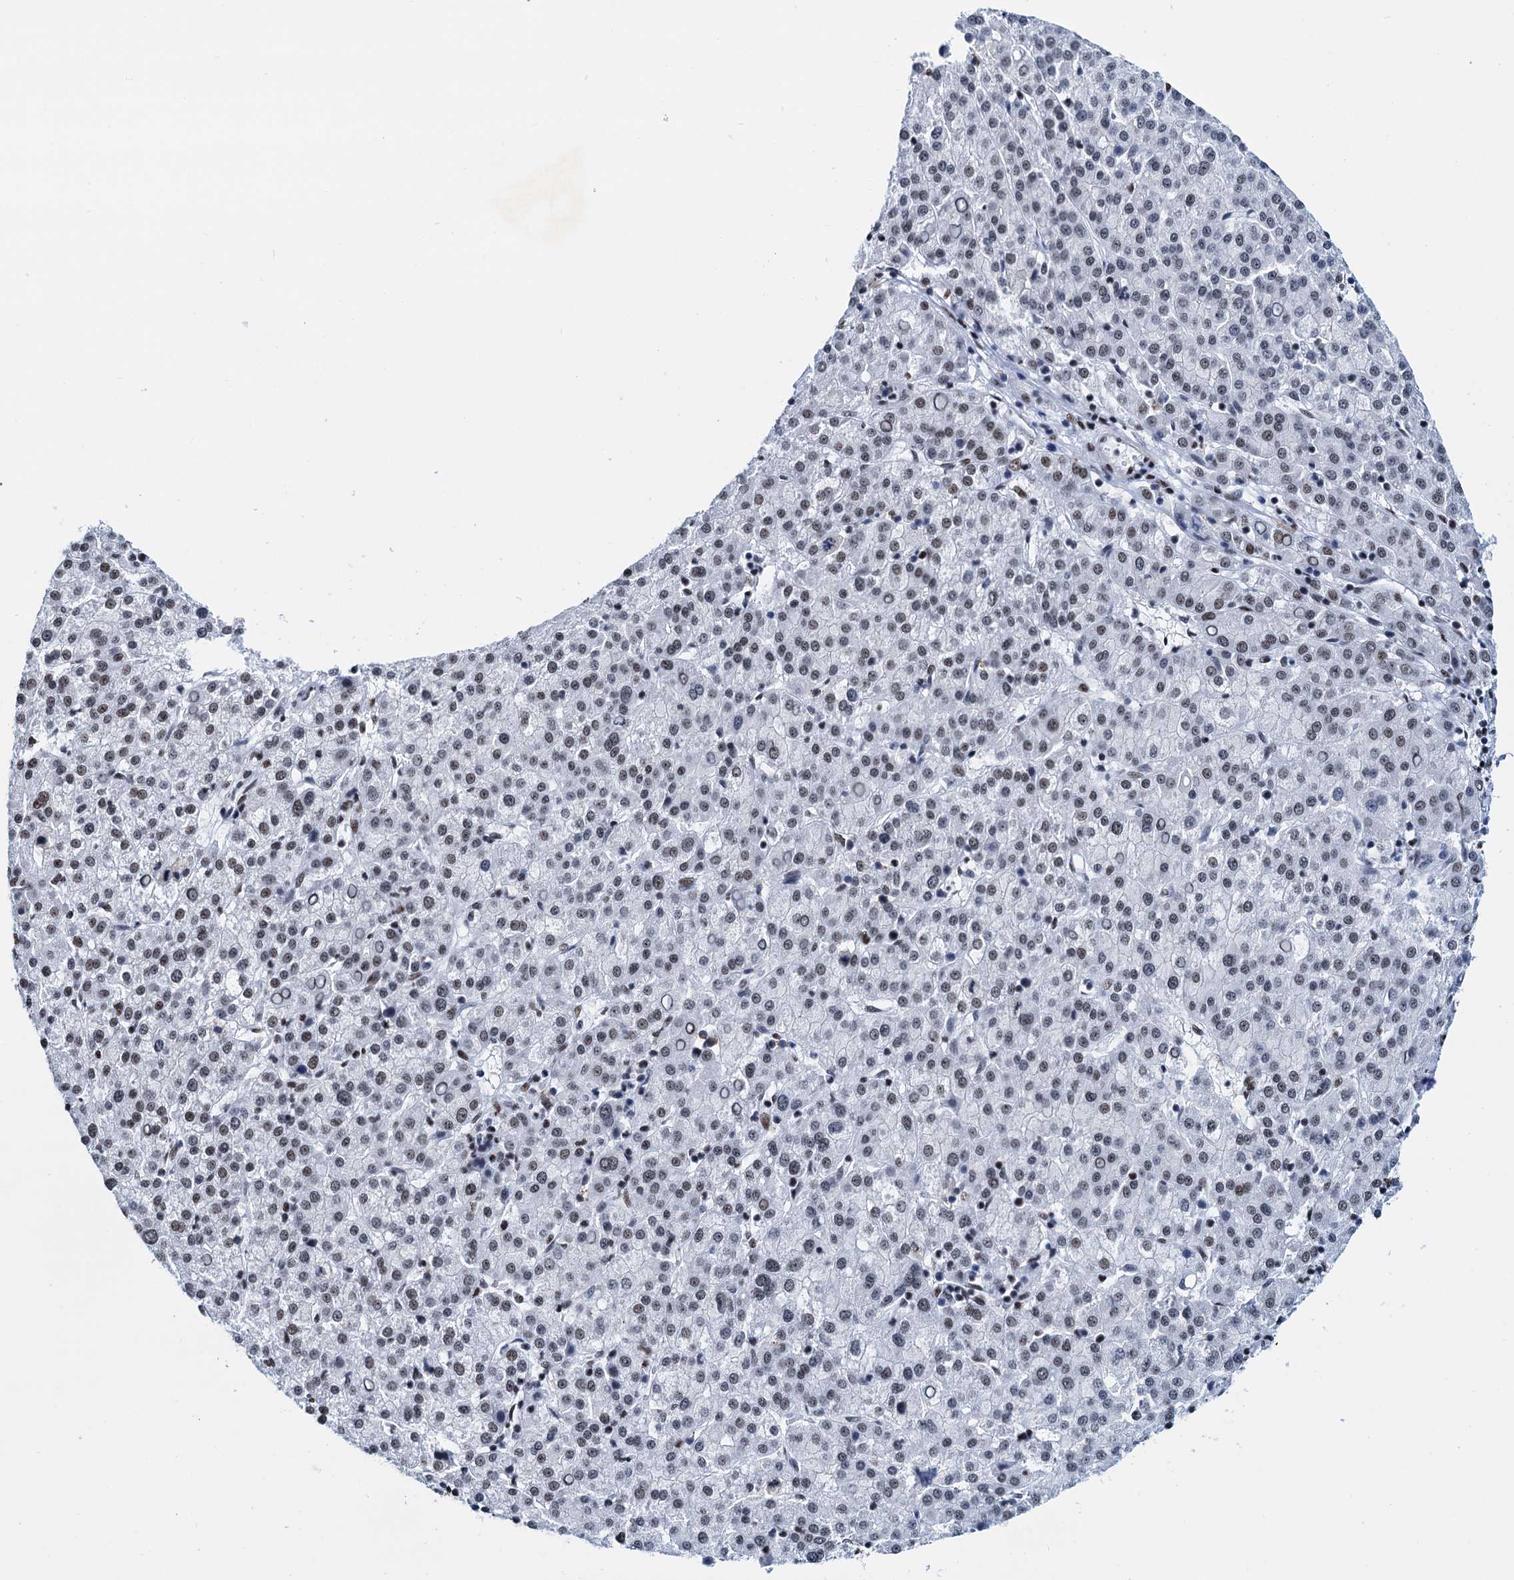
{"staining": {"intensity": "strong", "quantity": "25%-75%", "location": "nuclear"}, "tissue": "liver cancer", "cell_type": "Tumor cells", "image_type": "cancer", "snomed": [{"axis": "morphology", "description": "Carcinoma, Hepatocellular, NOS"}, {"axis": "topography", "description": "Liver"}], "caption": "Protein expression analysis of liver cancer (hepatocellular carcinoma) reveals strong nuclear staining in approximately 25%-75% of tumor cells. The staining was performed using DAB, with brown indicating positive protein expression. Nuclei are stained blue with hematoxylin.", "gene": "SLTM", "patient": {"sex": "female", "age": 58}}